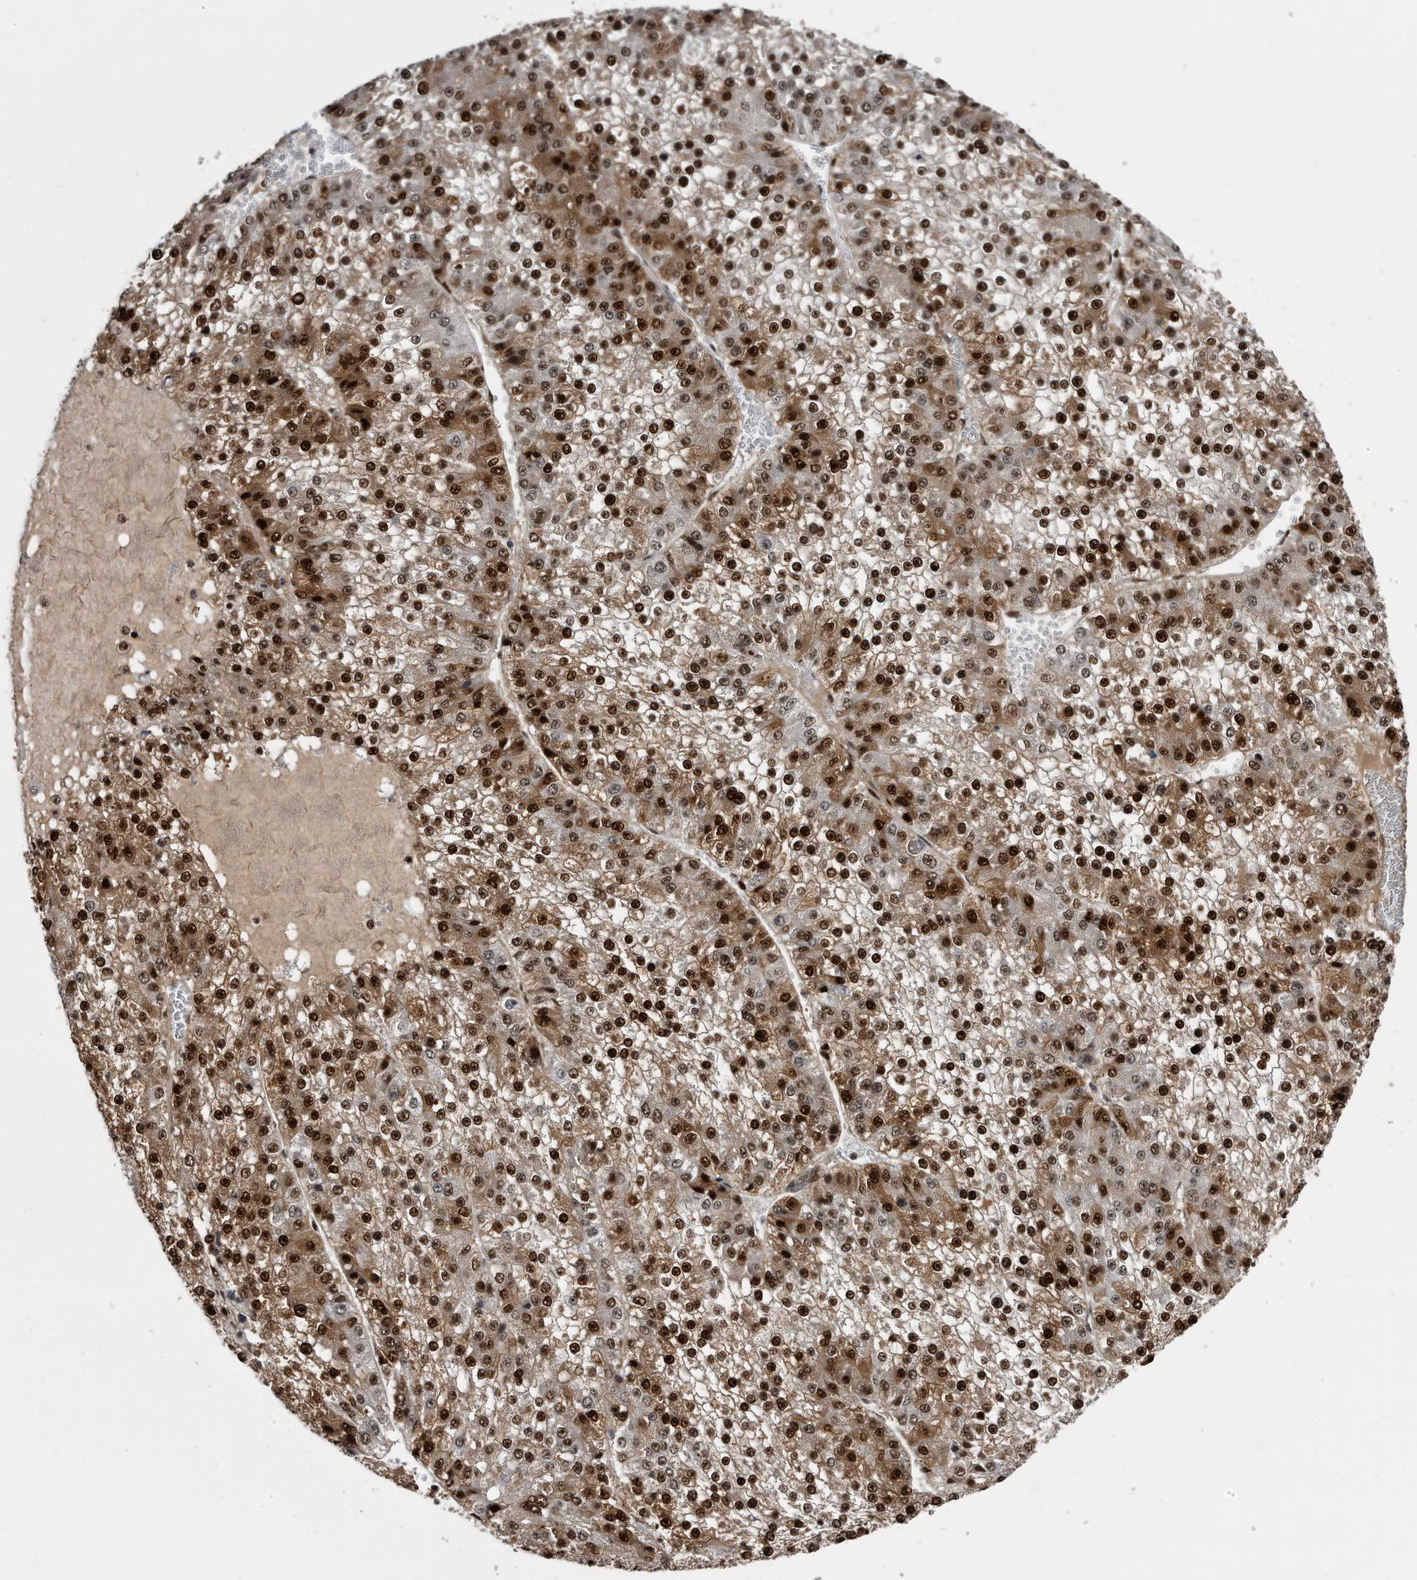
{"staining": {"intensity": "strong", "quantity": ">75%", "location": "cytoplasmic/membranous,nuclear"}, "tissue": "liver cancer", "cell_type": "Tumor cells", "image_type": "cancer", "snomed": [{"axis": "morphology", "description": "Carcinoma, Hepatocellular, NOS"}, {"axis": "topography", "description": "Liver"}], "caption": "A micrograph showing strong cytoplasmic/membranous and nuclear positivity in approximately >75% of tumor cells in hepatocellular carcinoma (liver), as visualized by brown immunohistochemical staining.", "gene": "RAD23B", "patient": {"sex": "female", "age": 73}}